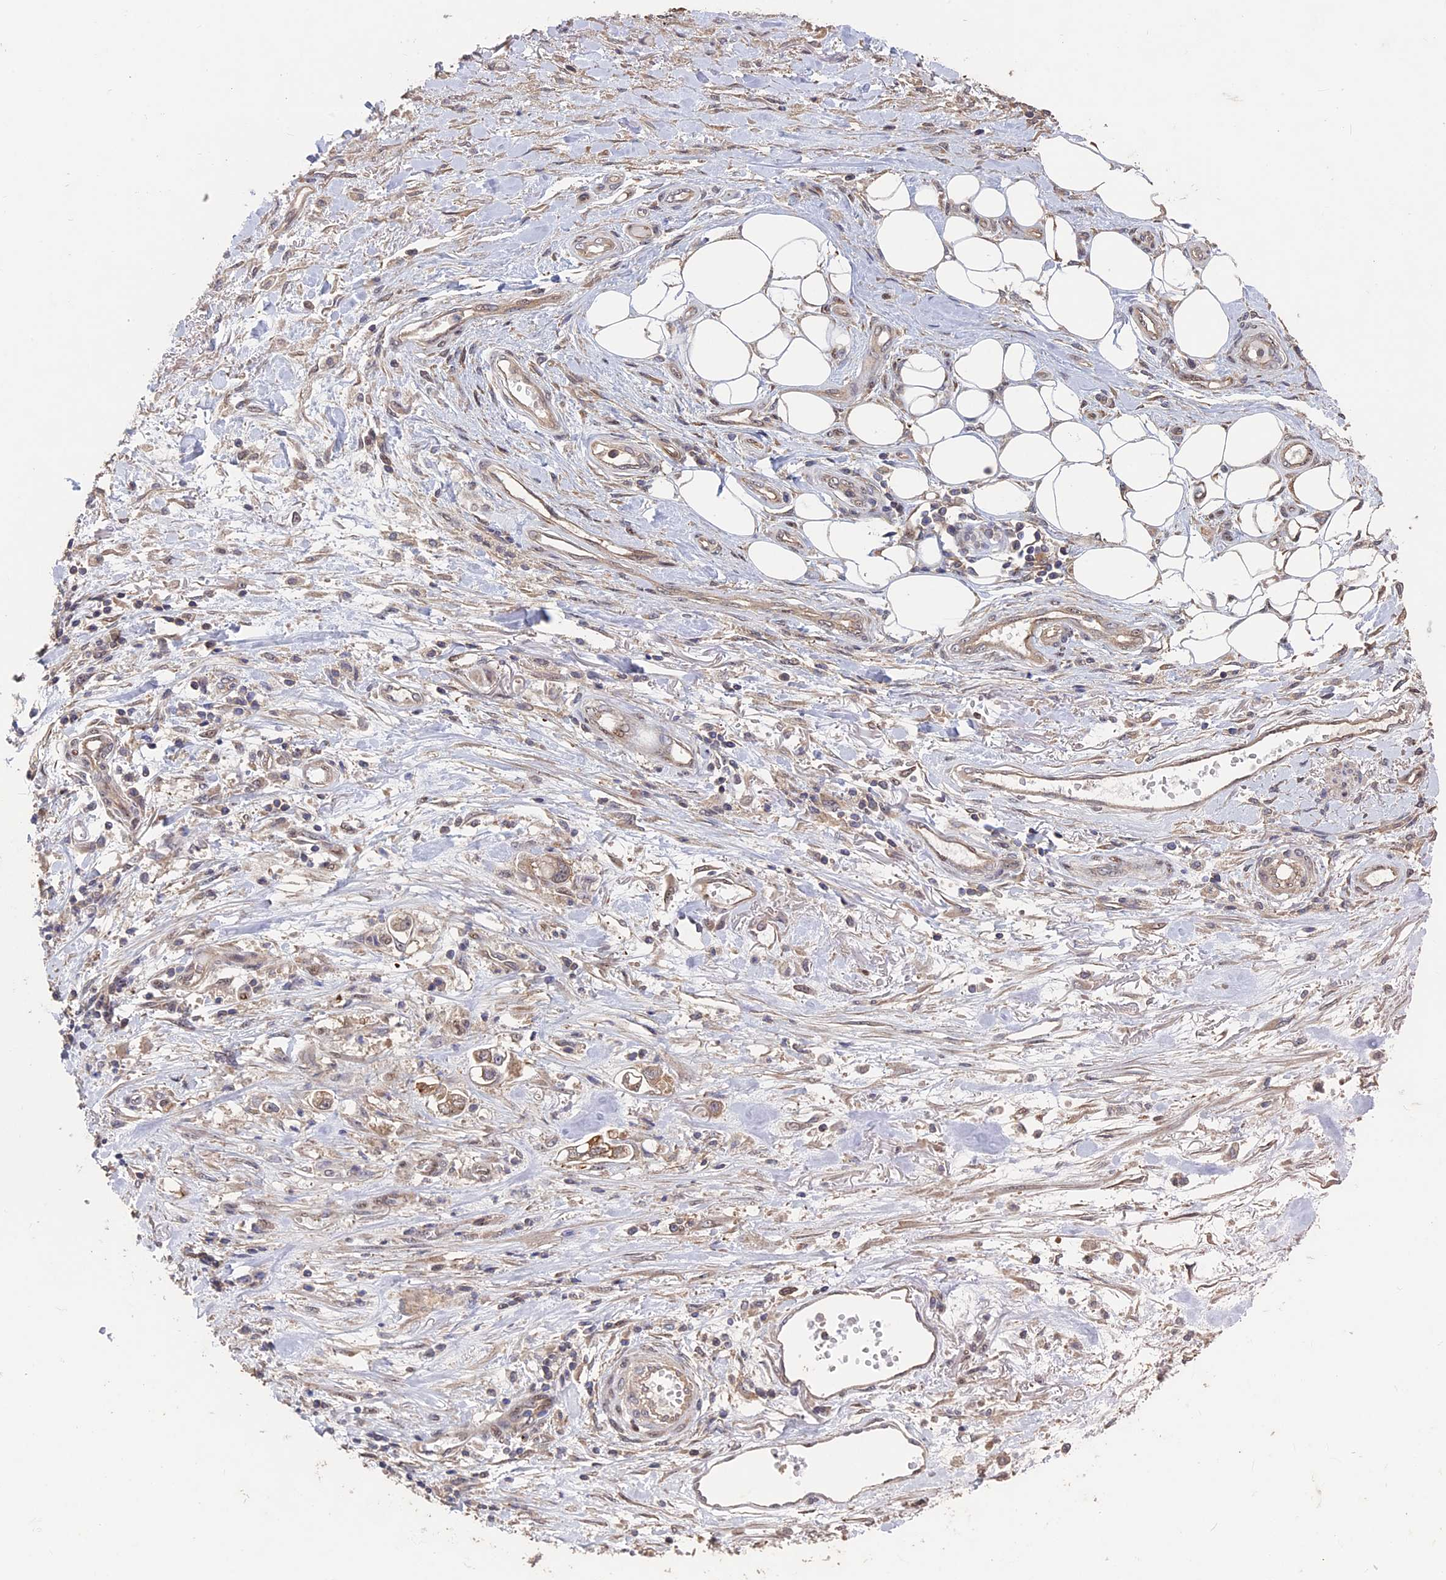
{"staining": {"intensity": "moderate", "quantity": ">75%", "location": "cytoplasmic/membranous"}, "tissue": "stomach cancer", "cell_type": "Tumor cells", "image_type": "cancer", "snomed": [{"axis": "morphology", "description": "Adenocarcinoma, NOS"}, {"axis": "topography", "description": "Stomach"}], "caption": "Stomach cancer (adenocarcinoma) stained for a protein displays moderate cytoplasmic/membranous positivity in tumor cells.", "gene": "KIAA1328", "patient": {"sex": "male", "age": 62}}